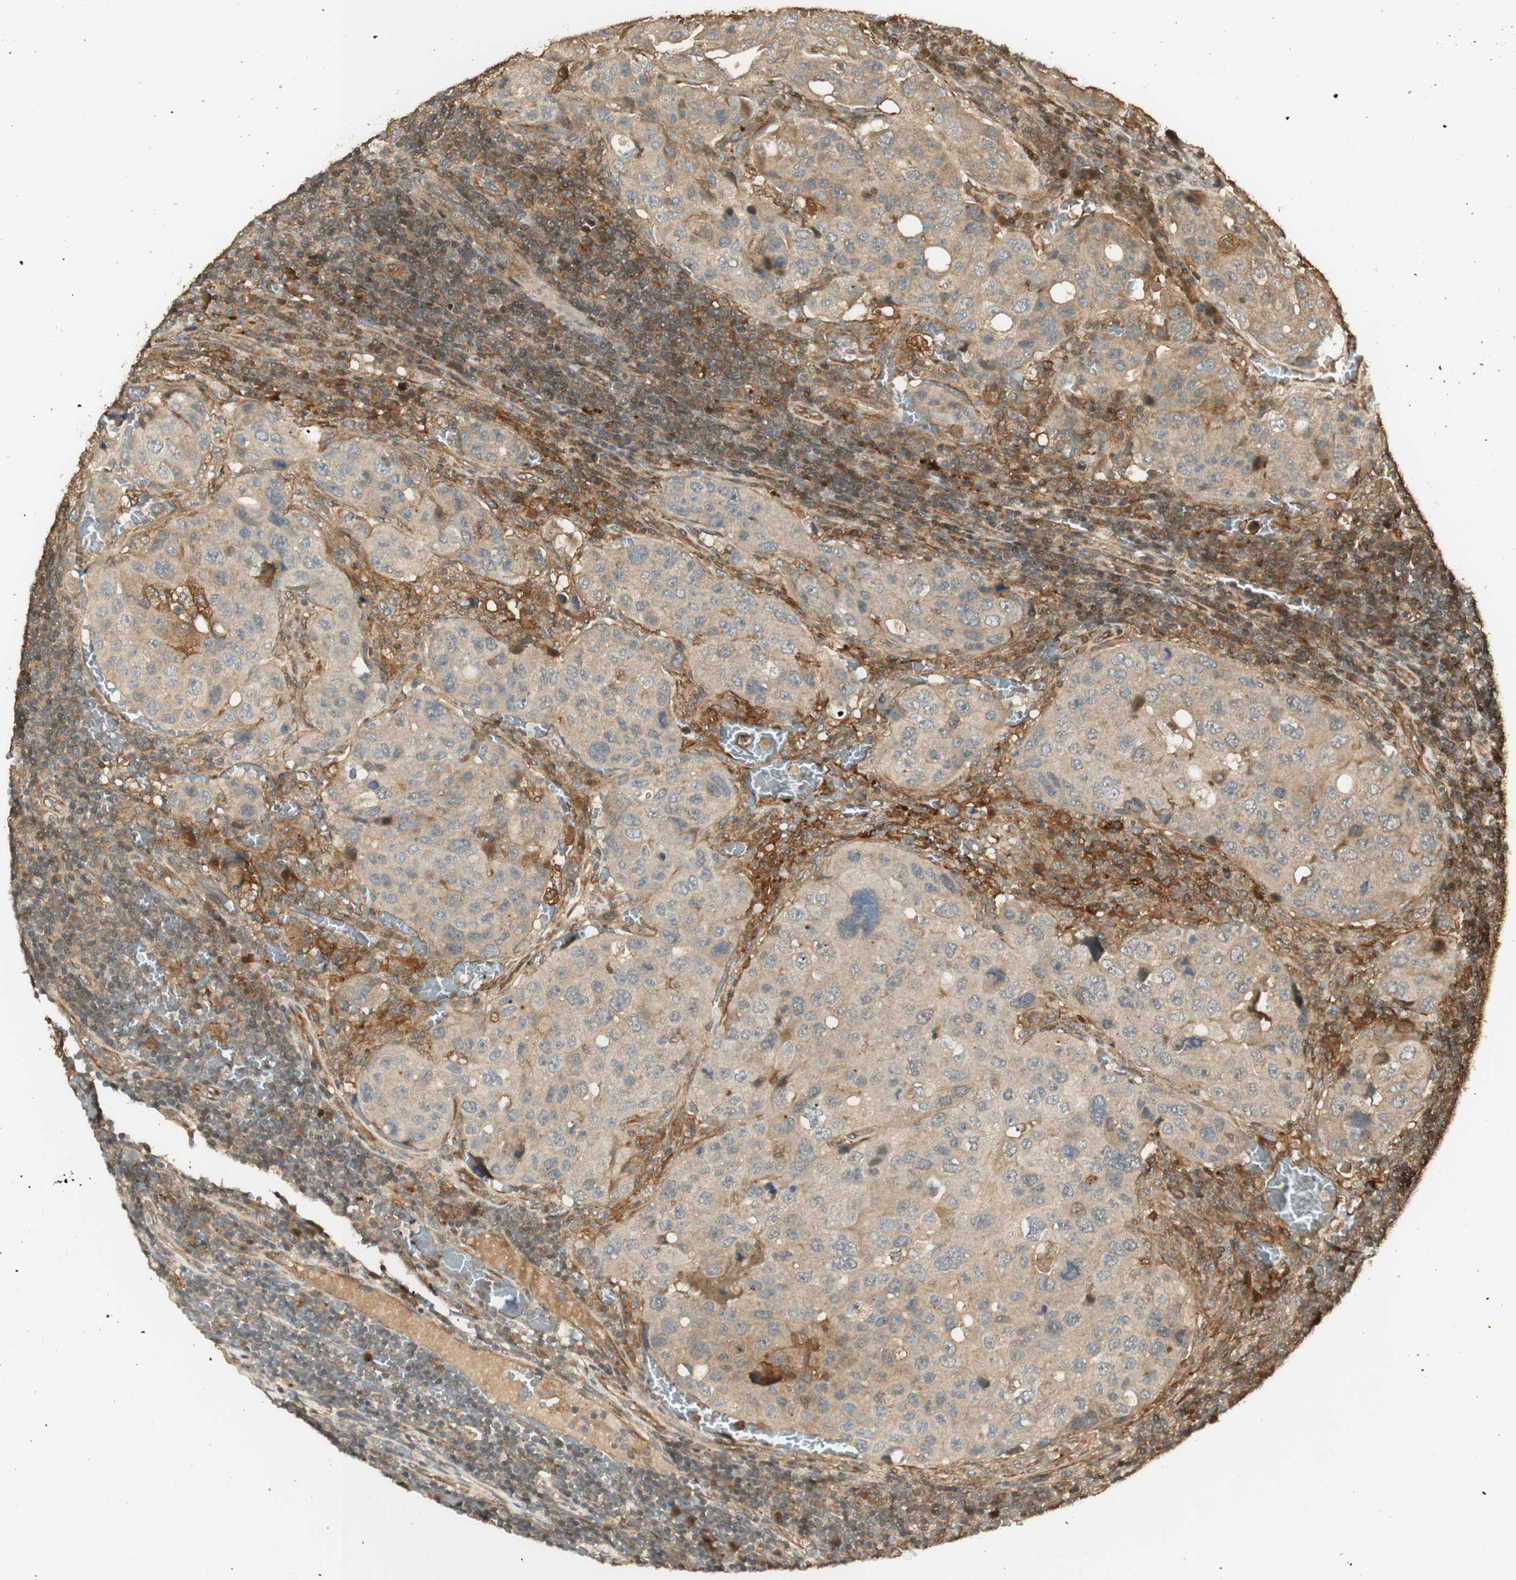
{"staining": {"intensity": "weak", "quantity": ">75%", "location": "cytoplasmic/membranous"}, "tissue": "urothelial cancer", "cell_type": "Tumor cells", "image_type": "cancer", "snomed": [{"axis": "morphology", "description": "Urothelial carcinoma, High grade"}, {"axis": "topography", "description": "Lymph node"}, {"axis": "topography", "description": "Urinary bladder"}], "caption": "A histopathology image of human high-grade urothelial carcinoma stained for a protein exhibits weak cytoplasmic/membranous brown staining in tumor cells.", "gene": "AGER", "patient": {"sex": "male", "age": 51}}